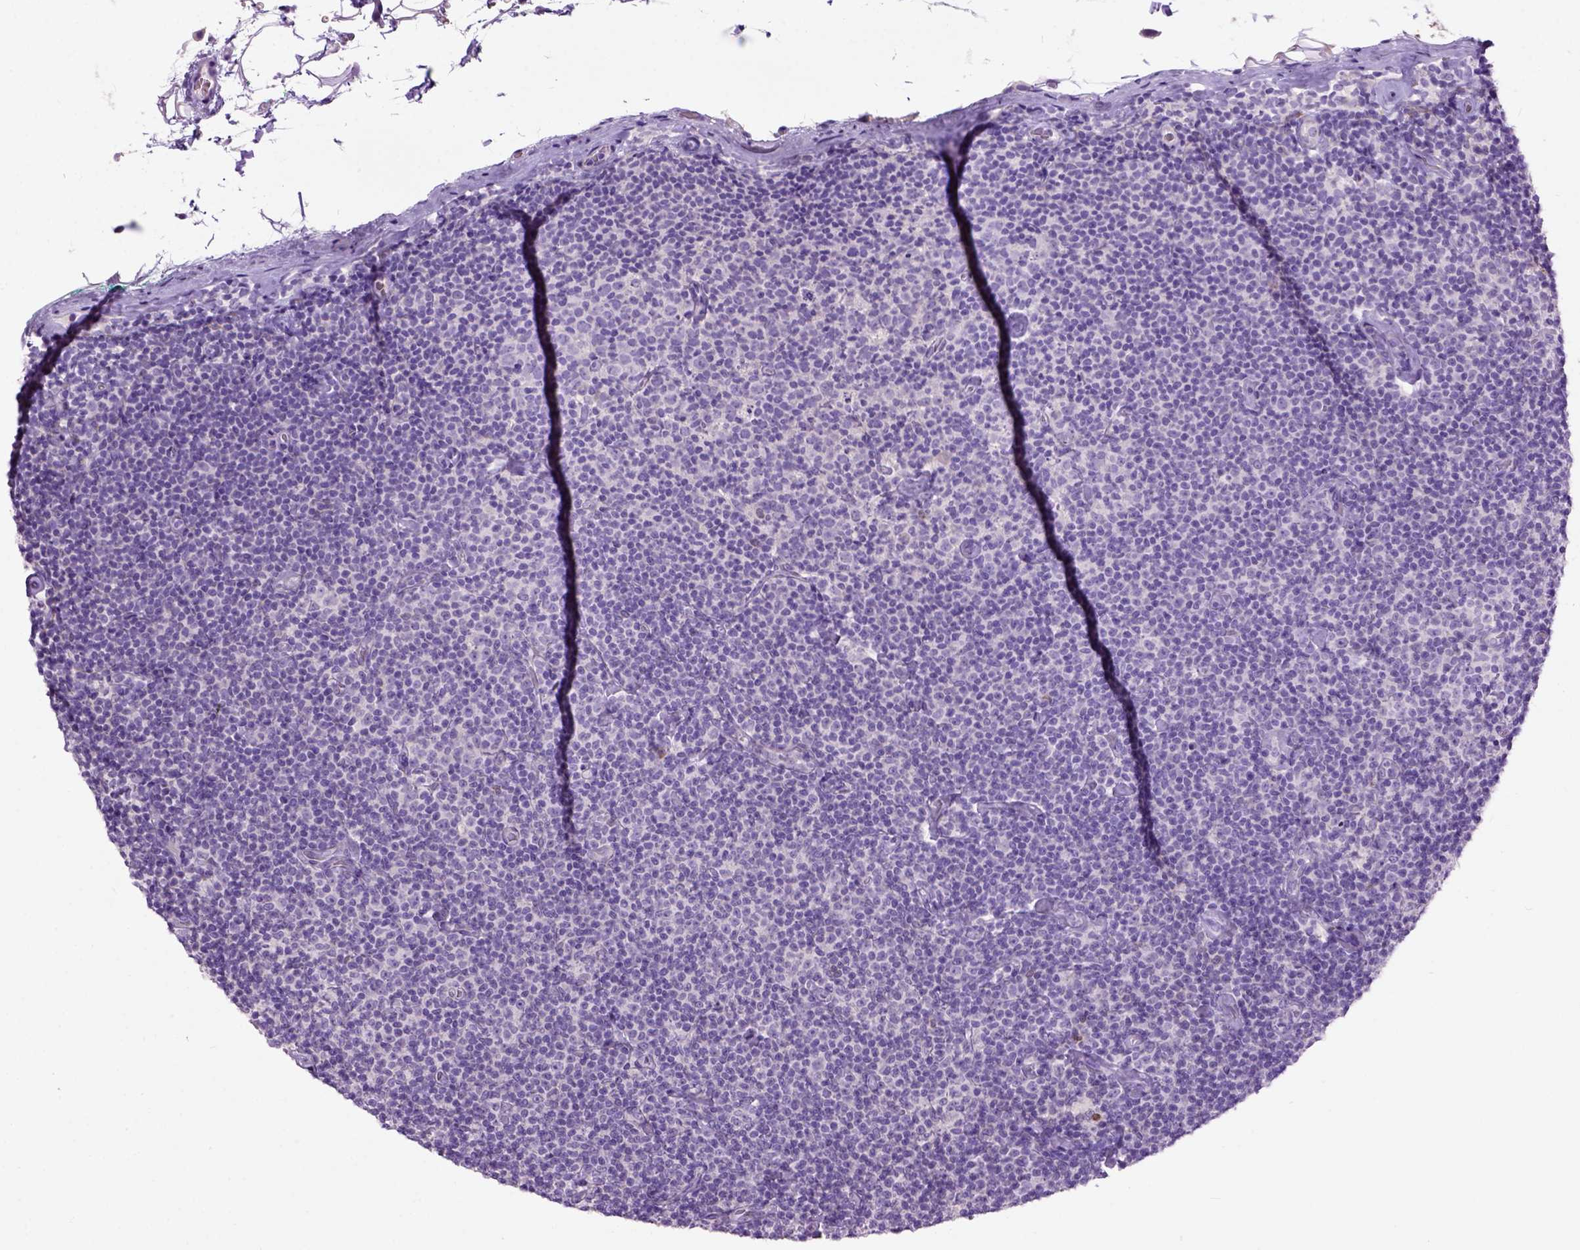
{"staining": {"intensity": "negative", "quantity": "none", "location": "none"}, "tissue": "lymphoma", "cell_type": "Tumor cells", "image_type": "cancer", "snomed": [{"axis": "morphology", "description": "Malignant lymphoma, non-Hodgkin's type, Low grade"}, {"axis": "topography", "description": "Lymph node"}], "caption": "Tumor cells are negative for brown protein staining in malignant lymphoma, non-Hodgkin's type (low-grade).", "gene": "MAPT", "patient": {"sex": "male", "age": 81}}